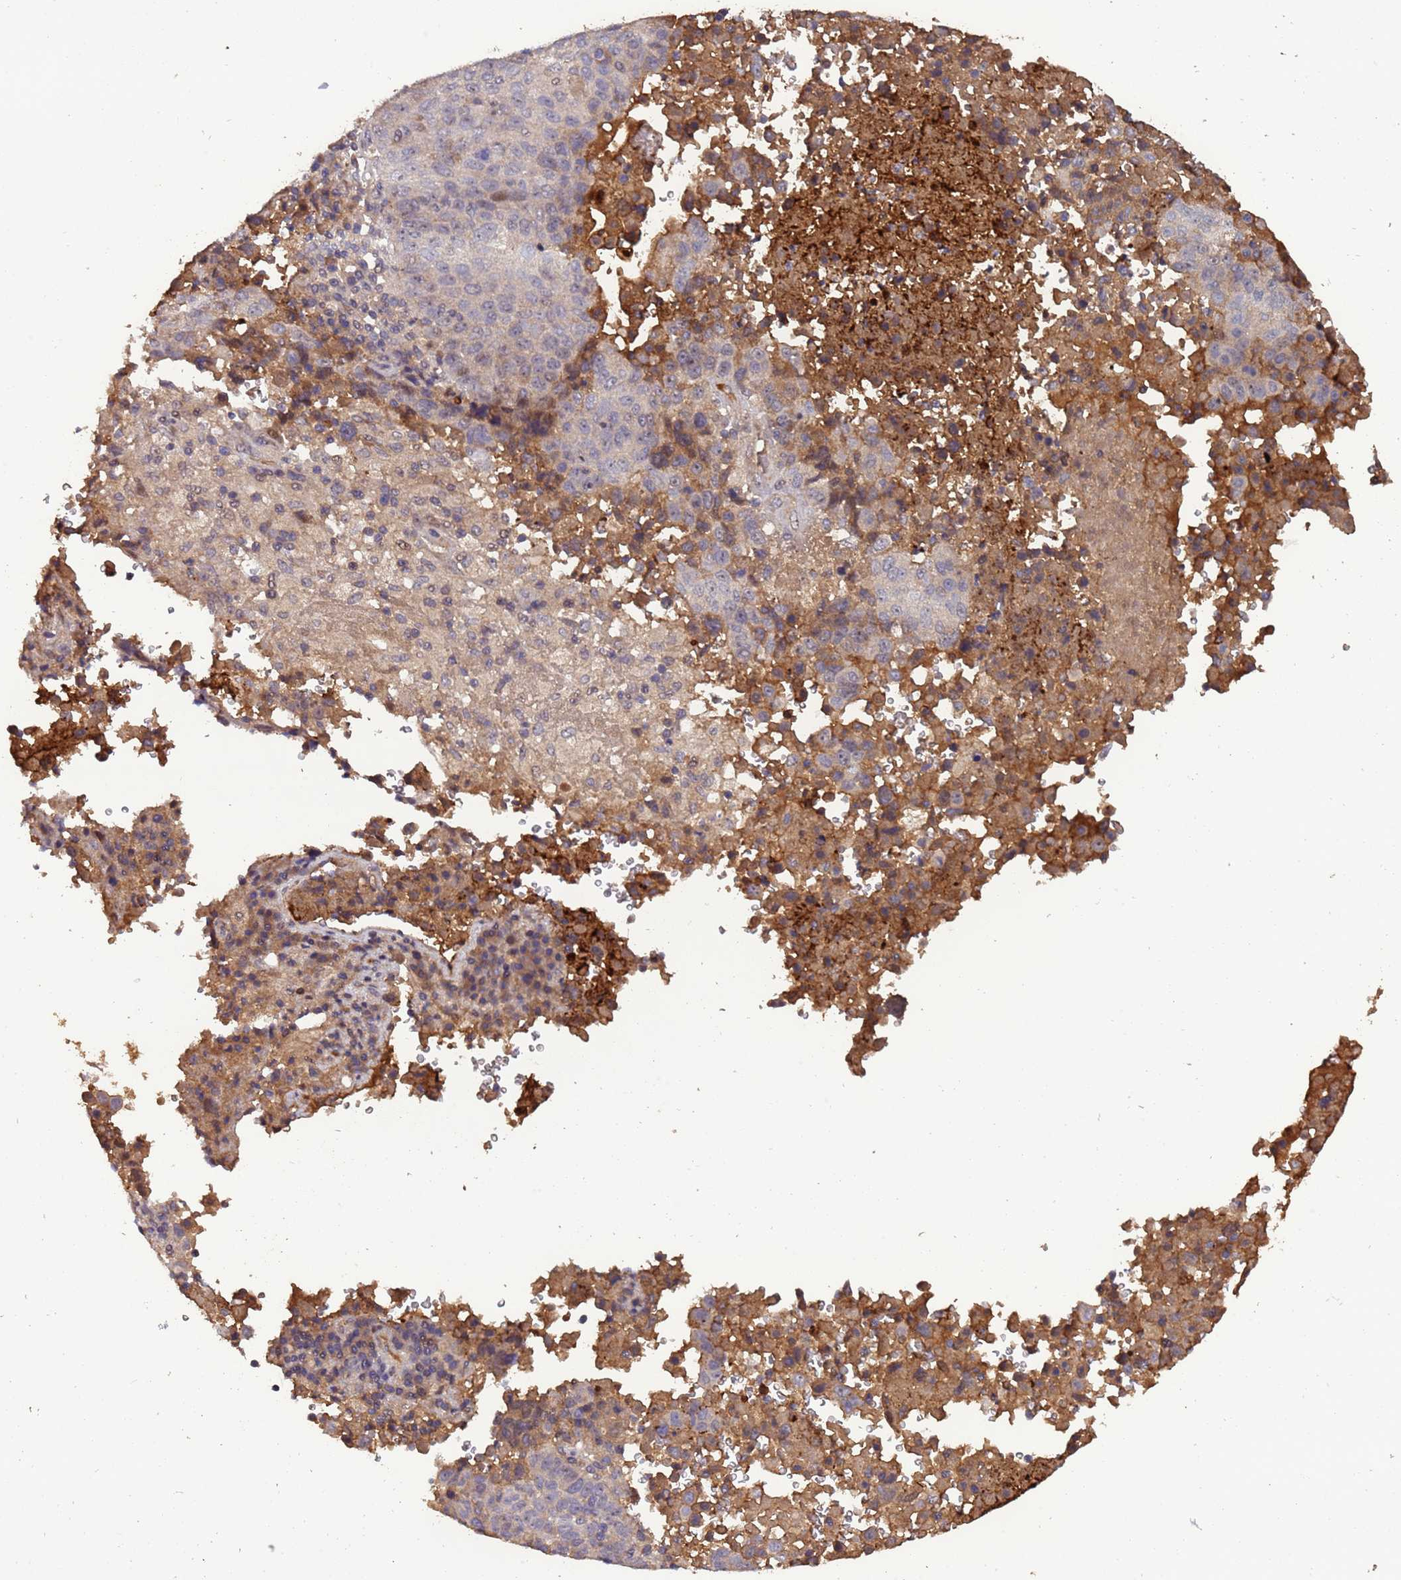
{"staining": {"intensity": "moderate", "quantity": "<25%", "location": "cytoplasmic/membranous"}, "tissue": "lung cancer", "cell_type": "Tumor cells", "image_type": "cancer", "snomed": [{"axis": "morphology", "description": "Squamous cell carcinoma, NOS"}, {"axis": "topography", "description": "Lung"}], "caption": "Immunohistochemical staining of lung cancer (squamous cell carcinoma) displays moderate cytoplasmic/membranous protein staining in approximately <25% of tumor cells. The protein is shown in brown color, while the nuclei are stained blue.", "gene": "CCDC184", "patient": {"sex": "male", "age": 73}}